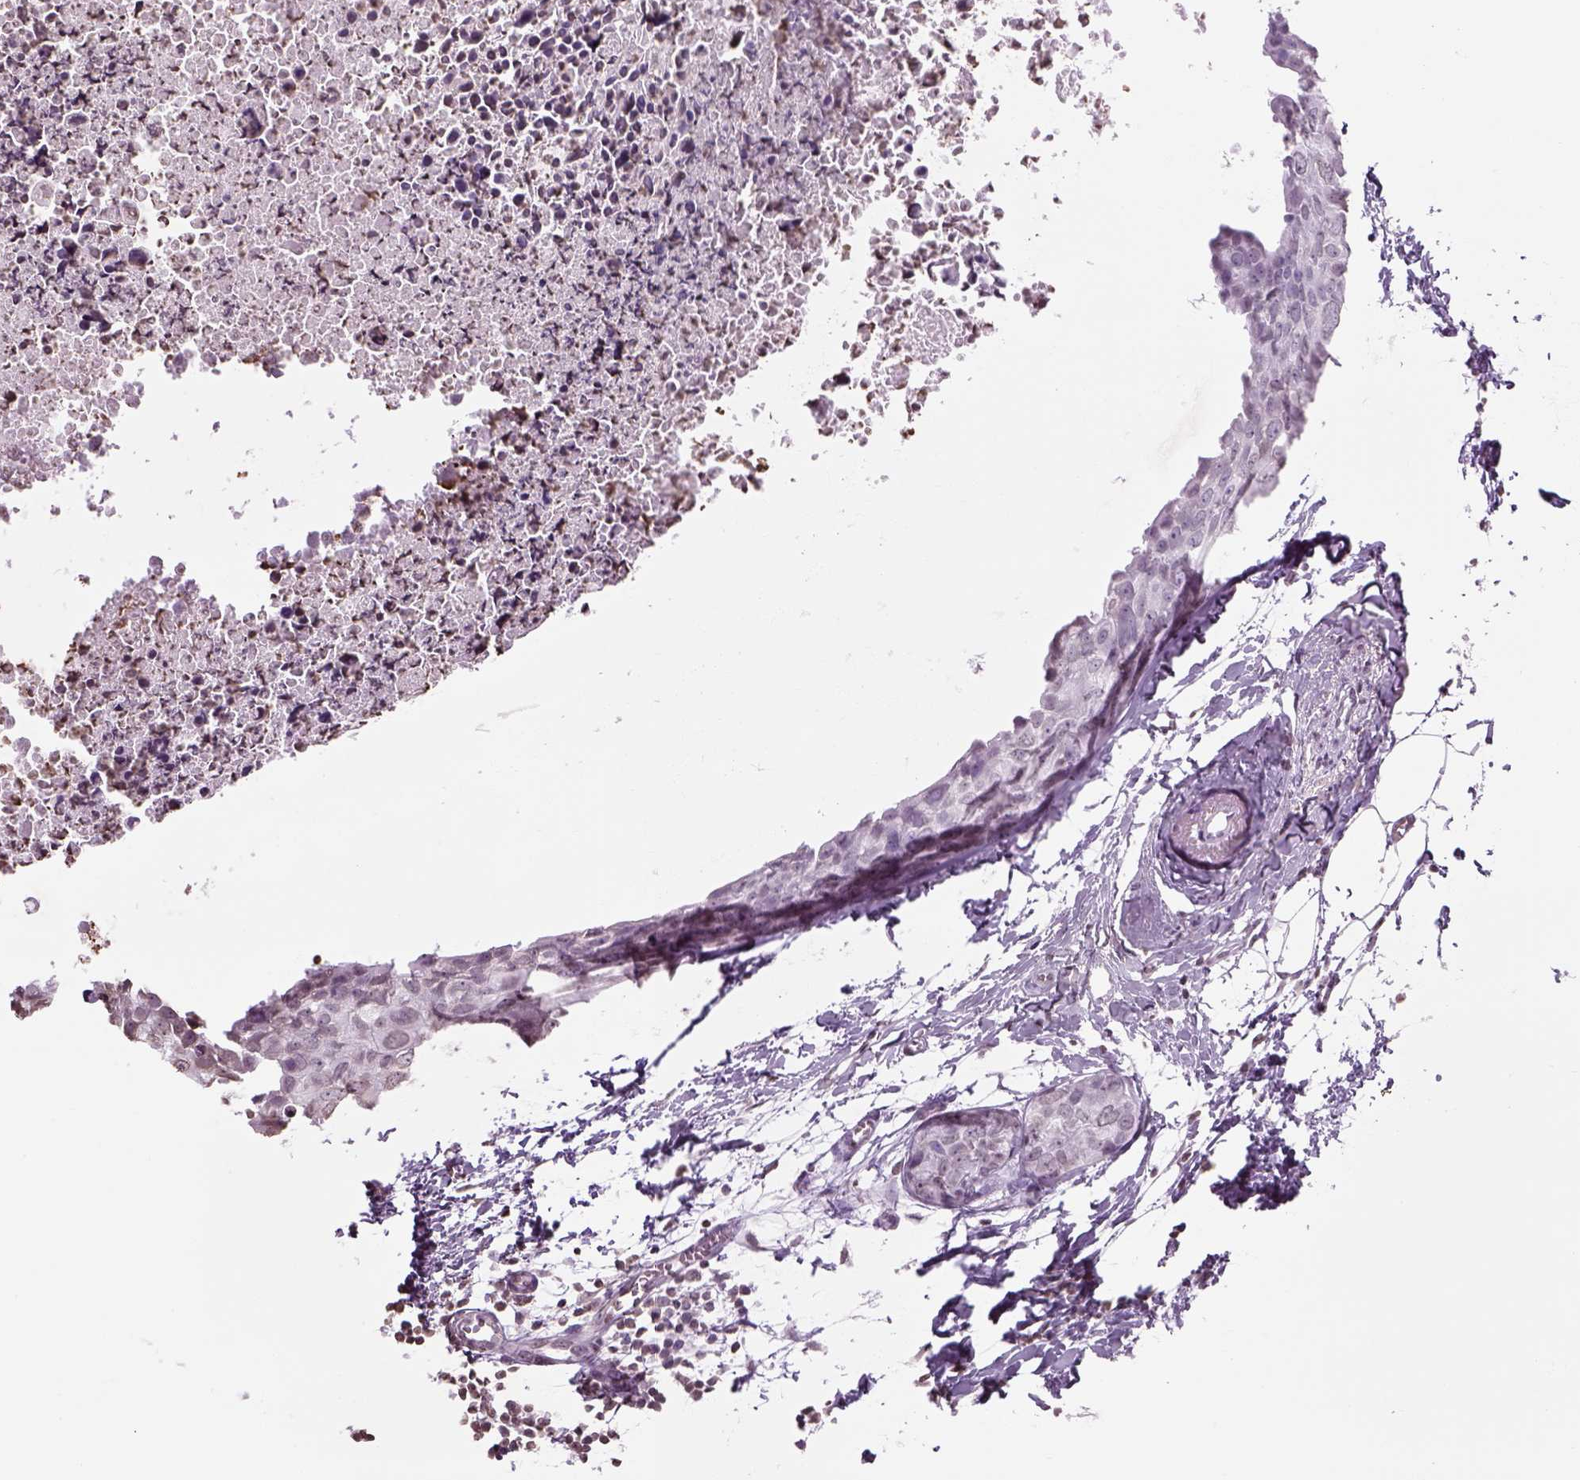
{"staining": {"intensity": "negative", "quantity": "none", "location": "none"}, "tissue": "breast cancer", "cell_type": "Tumor cells", "image_type": "cancer", "snomed": [{"axis": "morphology", "description": "Duct carcinoma"}, {"axis": "topography", "description": "Breast"}], "caption": "Immunohistochemistry photomicrograph of neoplastic tissue: human breast cancer stained with DAB (3,3'-diaminobenzidine) exhibits no significant protein expression in tumor cells.", "gene": "BARHL1", "patient": {"sex": "female", "age": 38}}